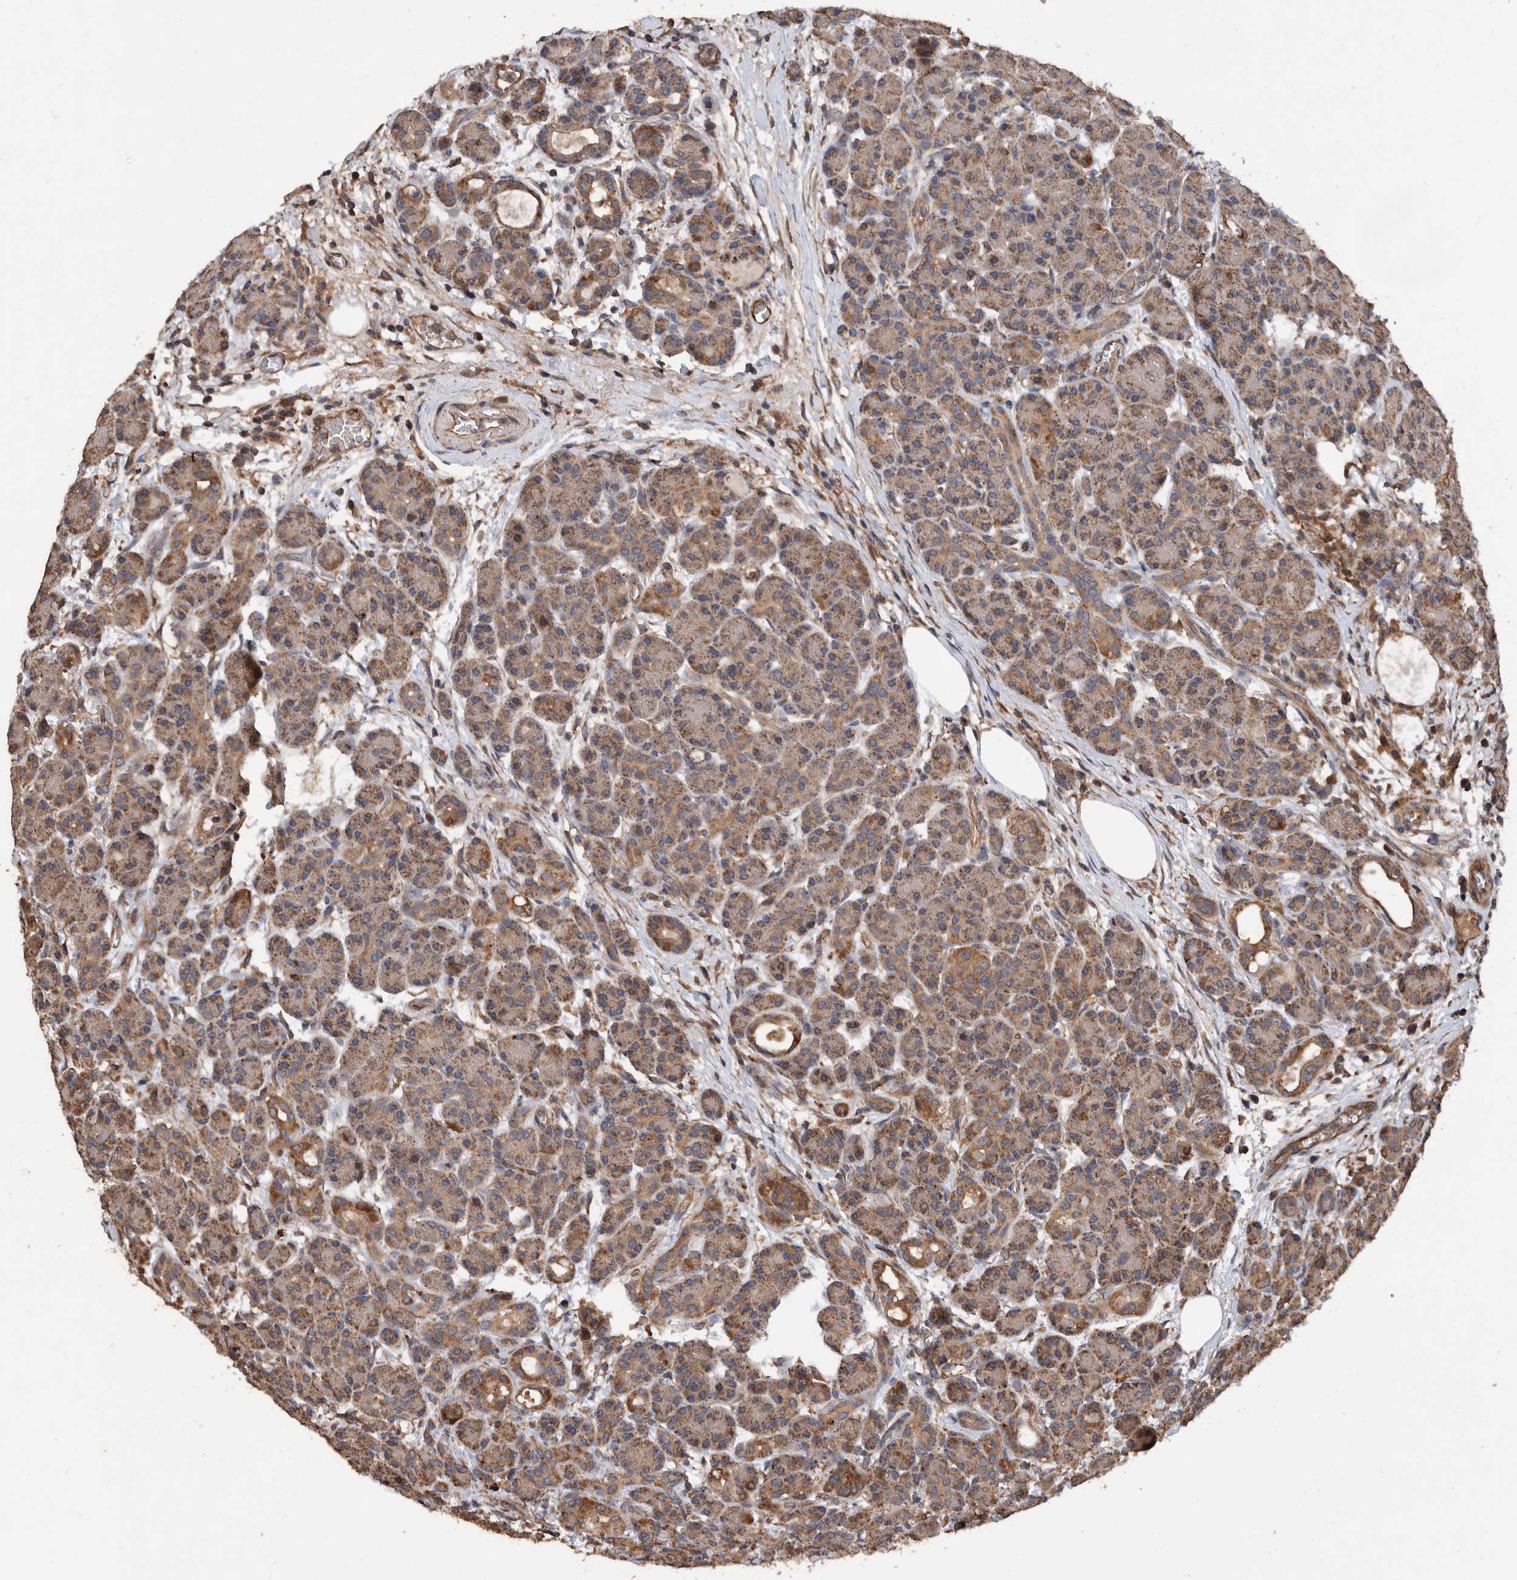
{"staining": {"intensity": "moderate", "quantity": ">75%", "location": "cytoplasmic/membranous"}, "tissue": "pancreas", "cell_type": "Exocrine glandular cells", "image_type": "normal", "snomed": [{"axis": "morphology", "description": "Normal tissue, NOS"}, {"axis": "topography", "description": "Pancreas"}], "caption": "Protein expression analysis of benign human pancreas reveals moderate cytoplasmic/membranous expression in approximately >75% of exocrine glandular cells.", "gene": "ENSG00000251537", "patient": {"sex": "male", "age": 63}}